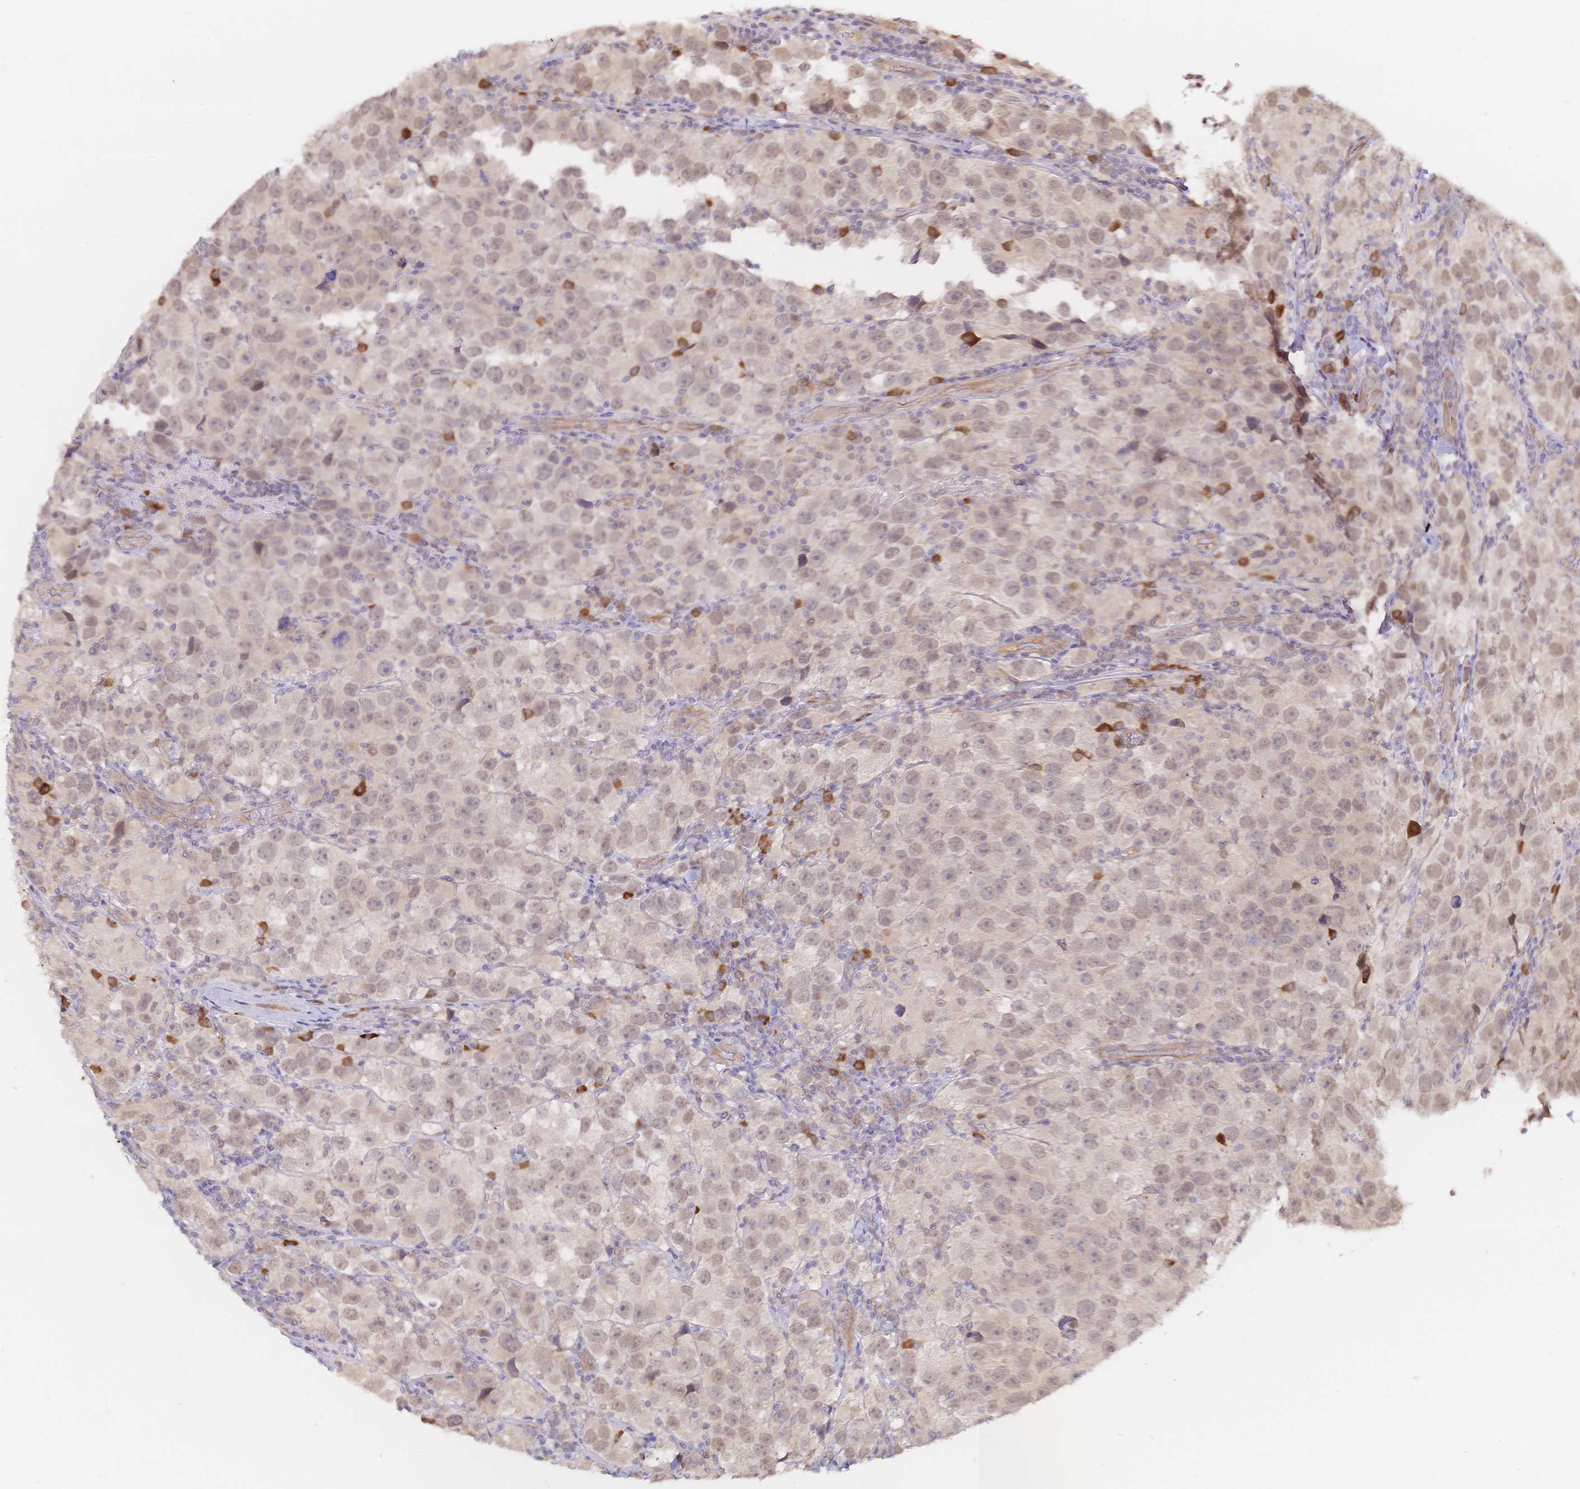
{"staining": {"intensity": "weak", "quantity": ">75%", "location": "nuclear"}, "tissue": "testis cancer", "cell_type": "Tumor cells", "image_type": "cancer", "snomed": [{"axis": "morphology", "description": "Seminoma, NOS"}, {"axis": "topography", "description": "Testis"}], "caption": "Immunohistochemical staining of seminoma (testis) displays low levels of weak nuclear staining in about >75% of tumor cells.", "gene": "LMO4", "patient": {"sex": "male", "age": 26}}